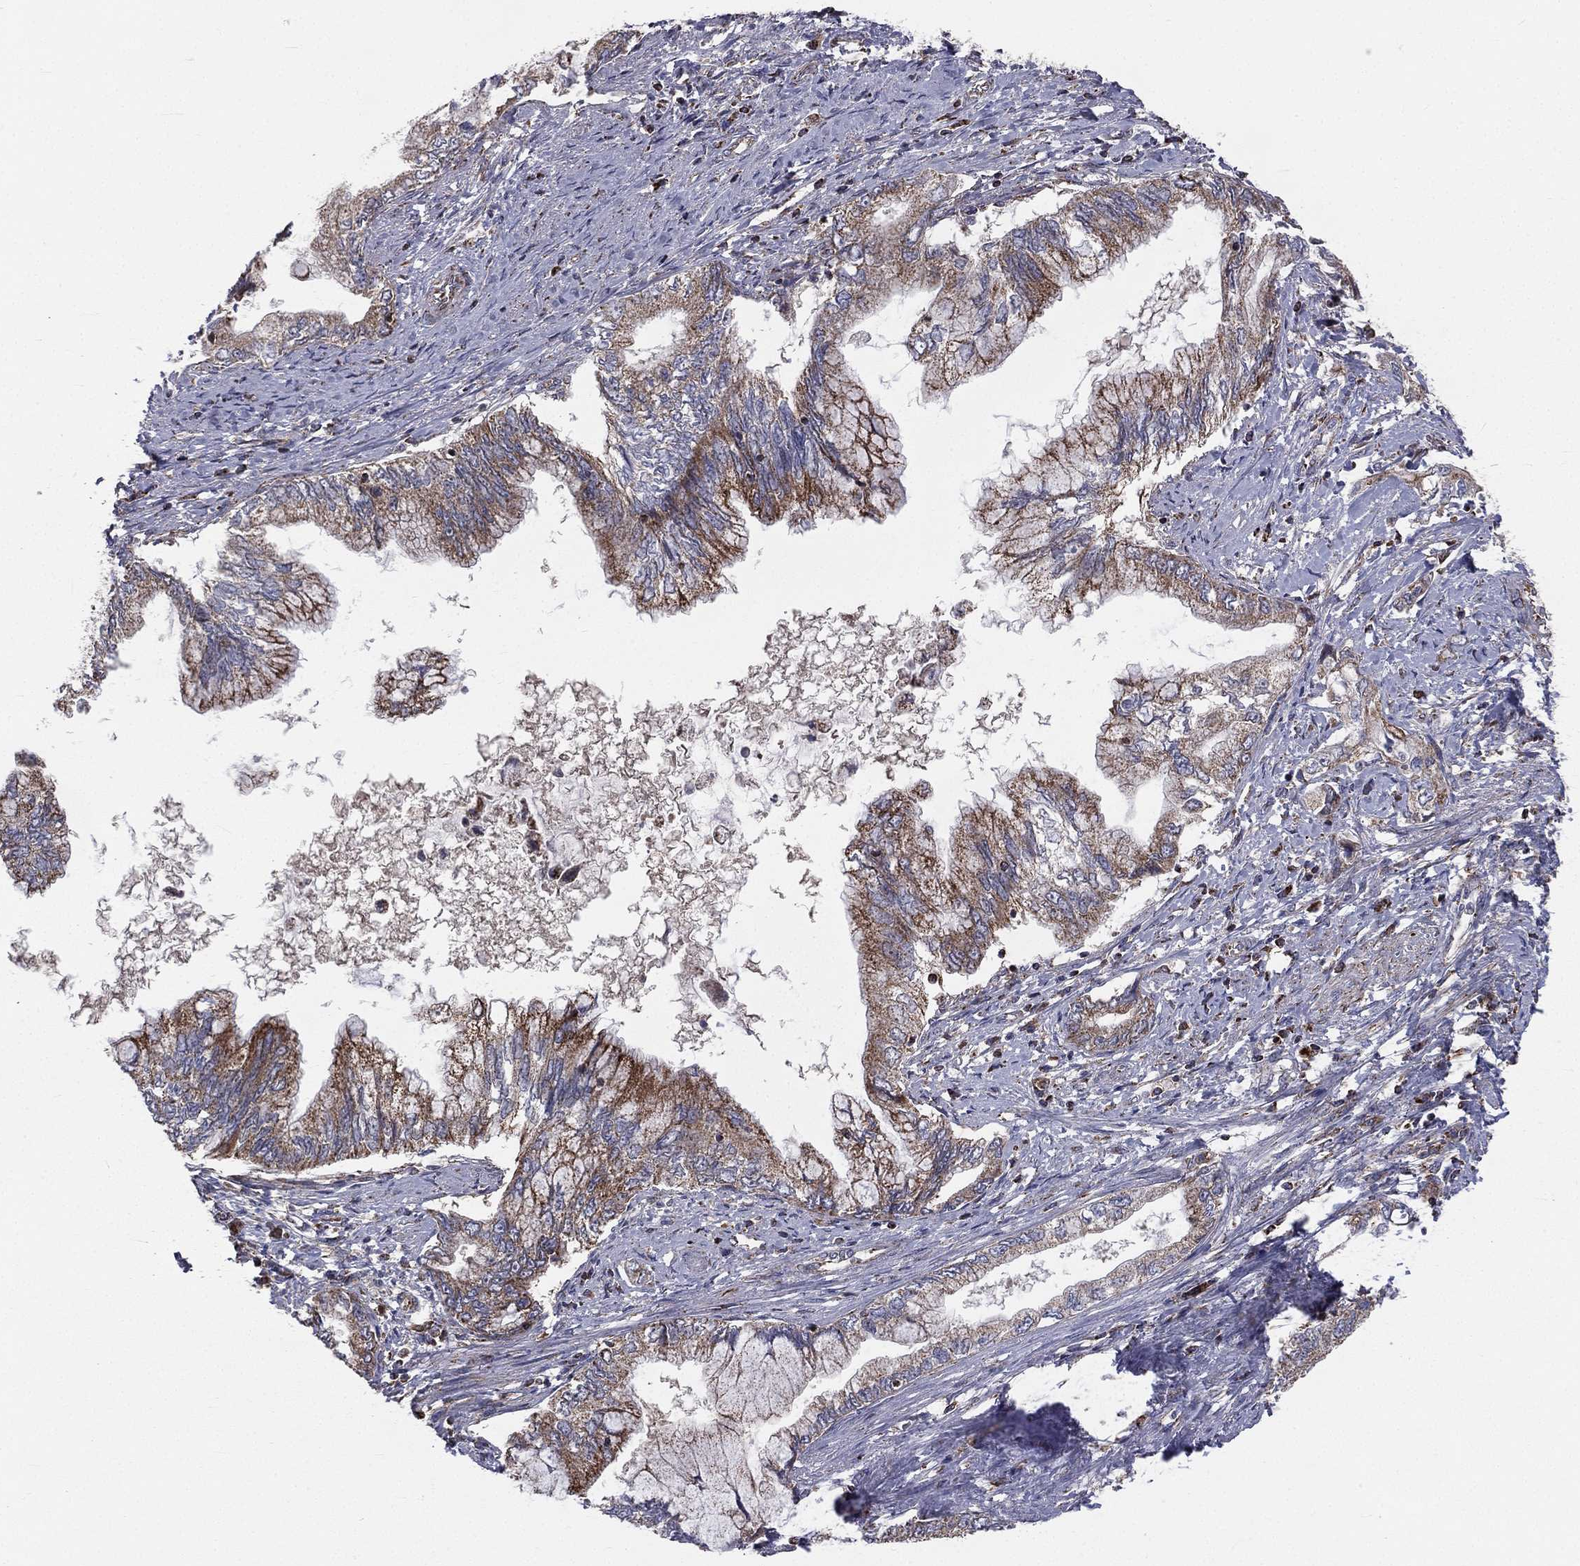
{"staining": {"intensity": "moderate", "quantity": "<25%", "location": "cytoplasmic/membranous"}, "tissue": "pancreatic cancer", "cell_type": "Tumor cells", "image_type": "cancer", "snomed": [{"axis": "morphology", "description": "Adenocarcinoma, NOS"}, {"axis": "topography", "description": "Pancreas"}], "caption": "Immunohistochemical staining of adenocarcinoma (pancreatic) reveals low levels of moderate cytoplasmic/membranous positivity in approximately <25% of tumor cells.", "gene": "GPD1", "patient": {"sex": "female", "age": 73}}